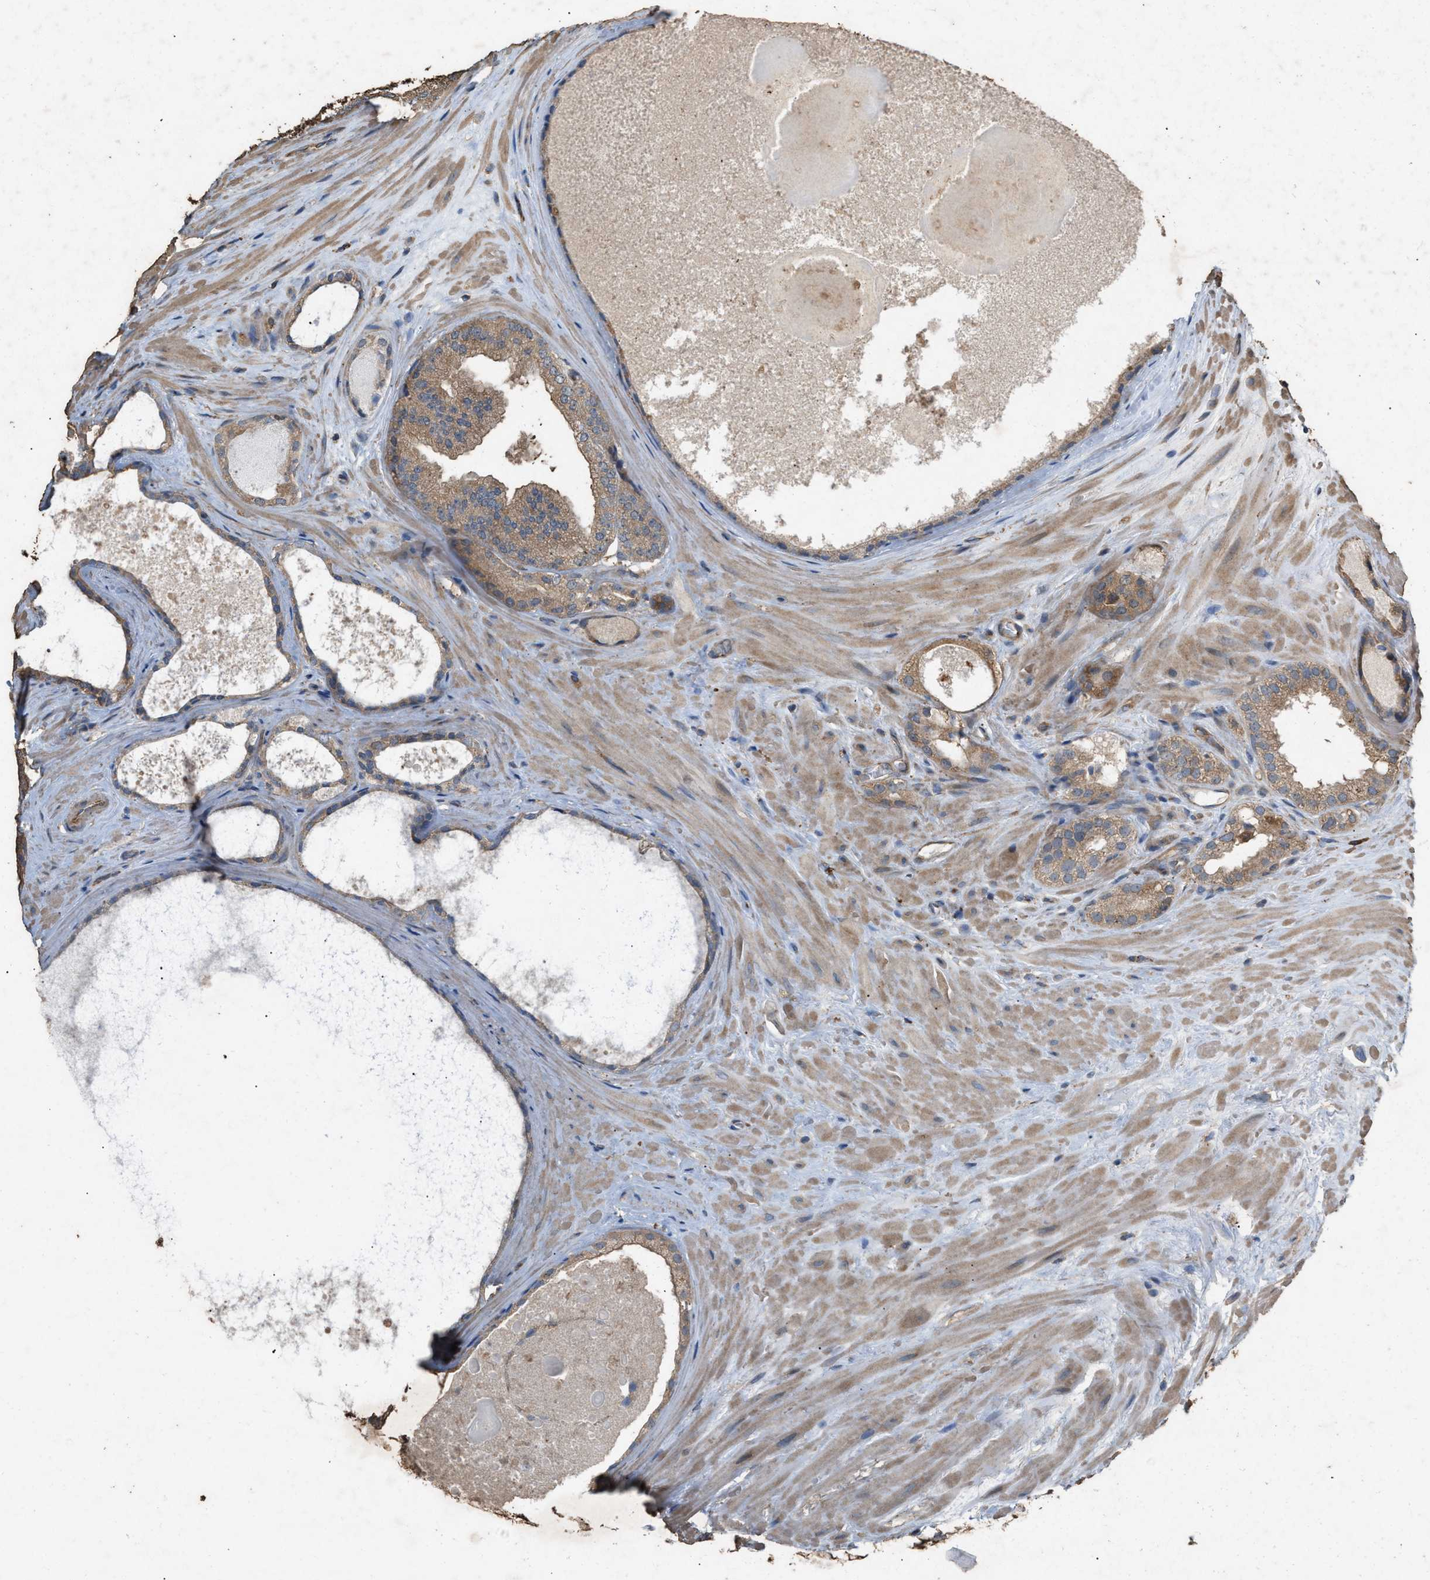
{"staining": {"intensity": "weak", "quantity": ">75%", "location": "cytoplasmic/membranous"}, "tissue": "prostate cancer", "cell_type": "Tumor cells", "image_type": "cancer", "snomed": [{"axis": "morphology", "description": "Adenocarcinoma, Low grade"}, {"axis": "topography", "description": "Prostate"}], "caption": "Human low-grade adenocarcinoma (prostate) stained for a protein (brown) shows weak cytoplasmic/membranous positive expression in approximately >75% of tumor cells.", "gene": "DCAF7", "patient": {"sex": "male", "age": 65}}